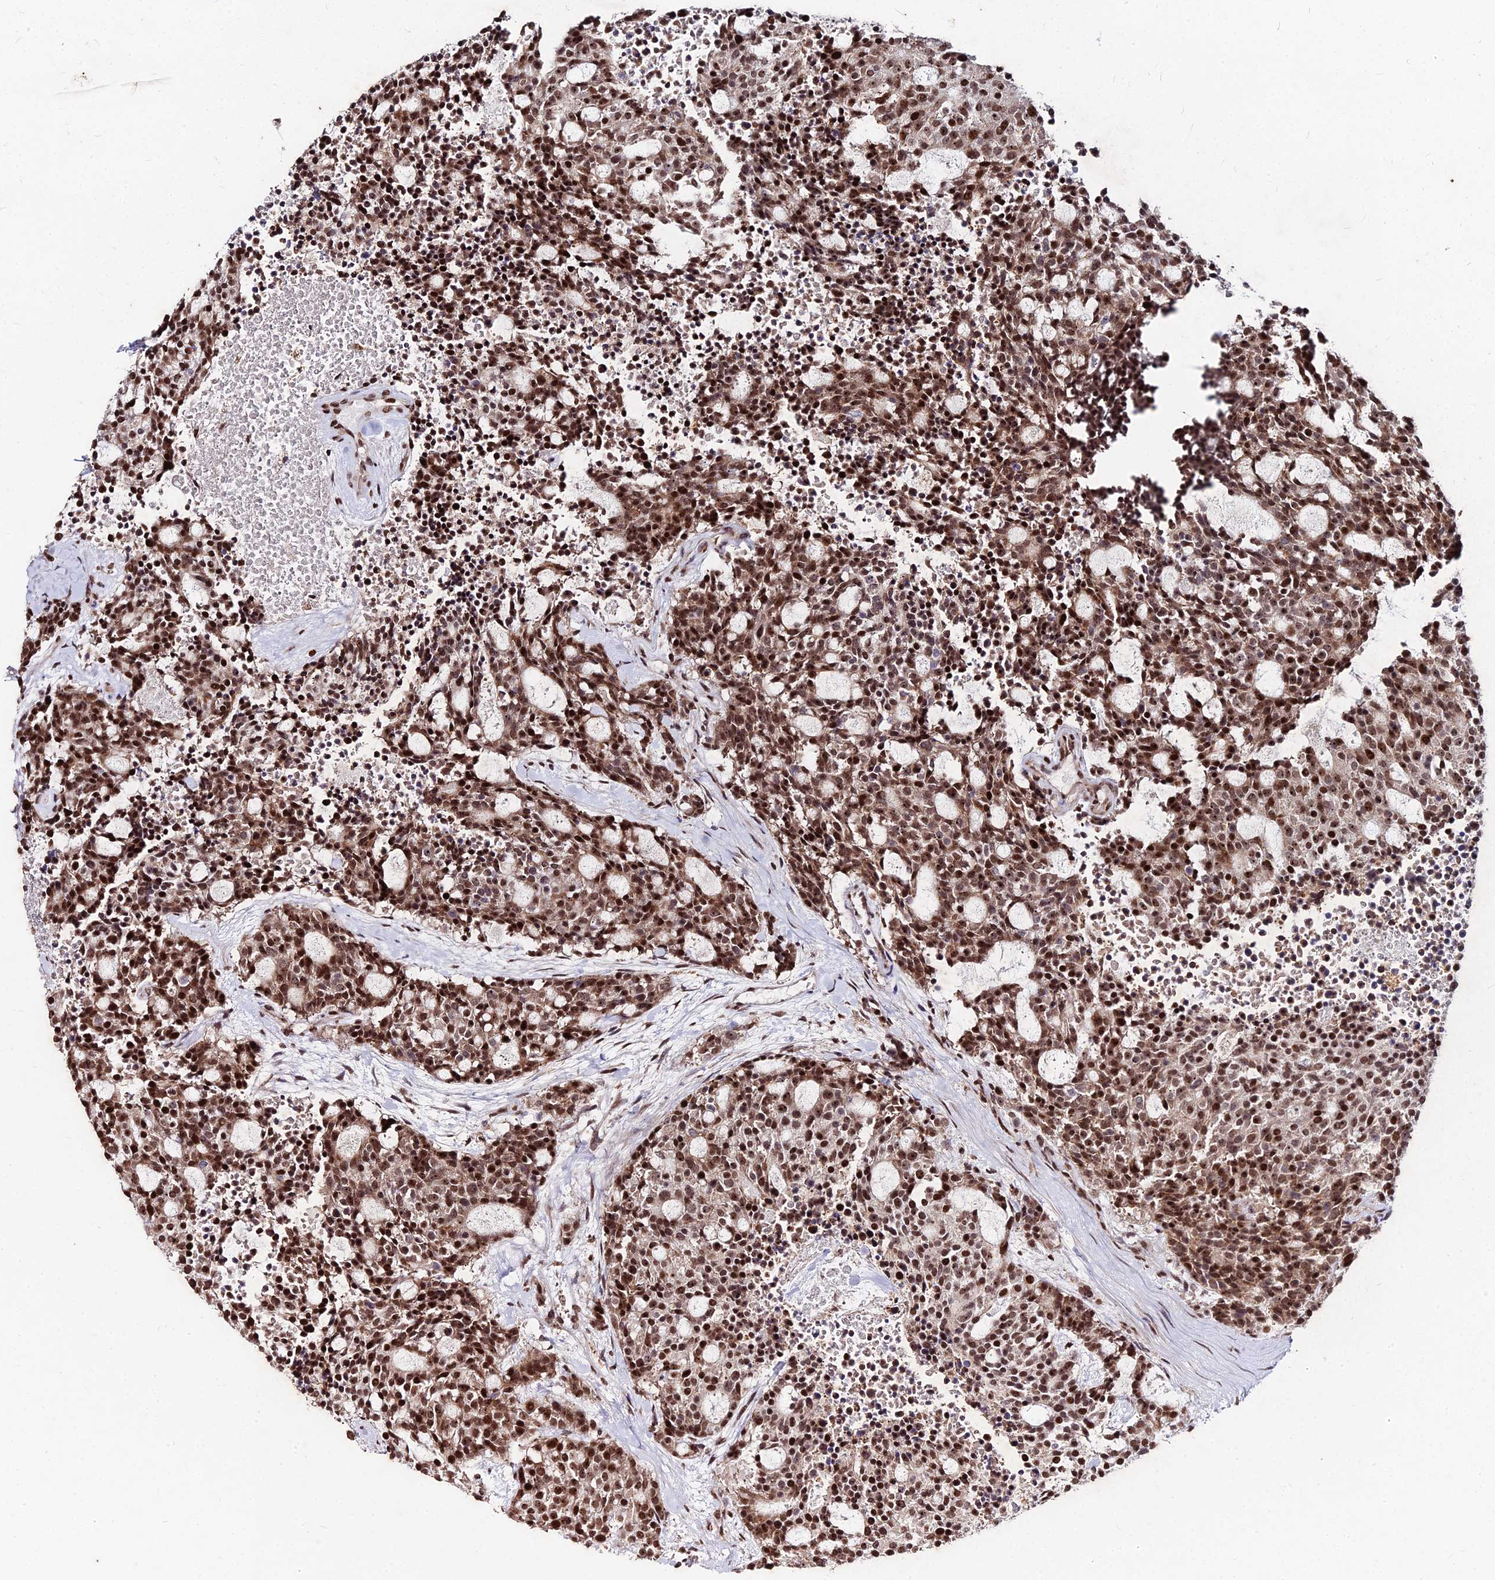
{"staining": {"intensity": "strong", "quantity": ">75%", "location": "nuclear"}, "tissue": "carcinoid", "cell_type": "Tumor cells", "image_type": "cancer", "snomed": [{"axis": "morphology", "description": "Carcinoid, malignant, NOS"}, {"axis": "topography", "description": "Pancreas"}], "caption": "Immunohistochemical staining of malignant carcinoid exhibits strong nuclear protein positivity in approximately >75% of tumor cells.", "gene": "ZBED4", "patient": {"sex": "female", "age": 54}}